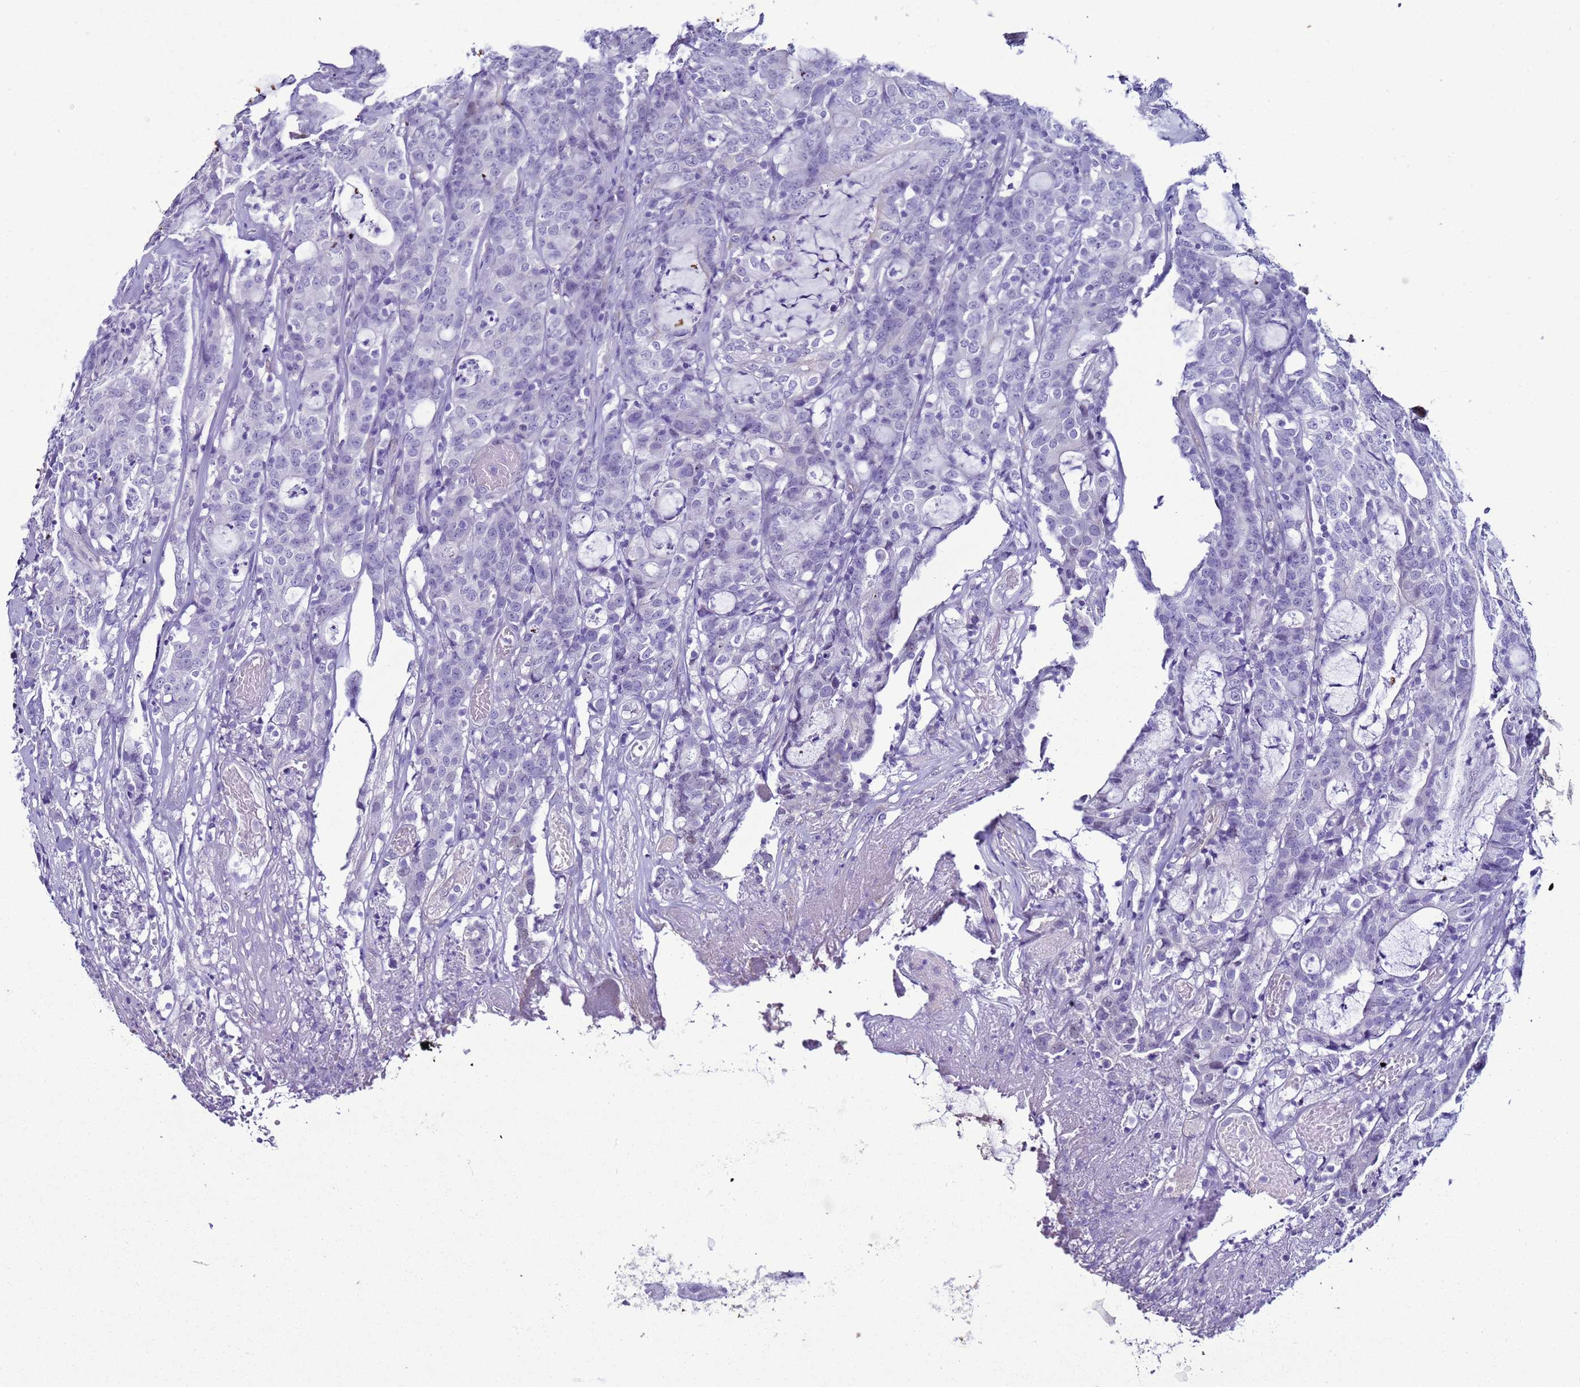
{"staining": {"intensity": "negative", "quantity": "none", "location": "none"}, "tissue": "colorectal cancer", "cell_type": "Tumor cells", "image_type": "cancer", "snomed": [{"axis": "morphology", "description": "Adenocarcinoma, NOS"}, {"axis": "topography", "description": "Colon"}], "caption": "Immunohistochemical staining of human adenocarcinoma (colorectal) exhibits no significant positivity in tumor cells. (Brightfield microscopy of DAB immunohistochemistry at high magnification).", "gene": "LRRC10B", "patient": {"sex": "male", "age": 83}}